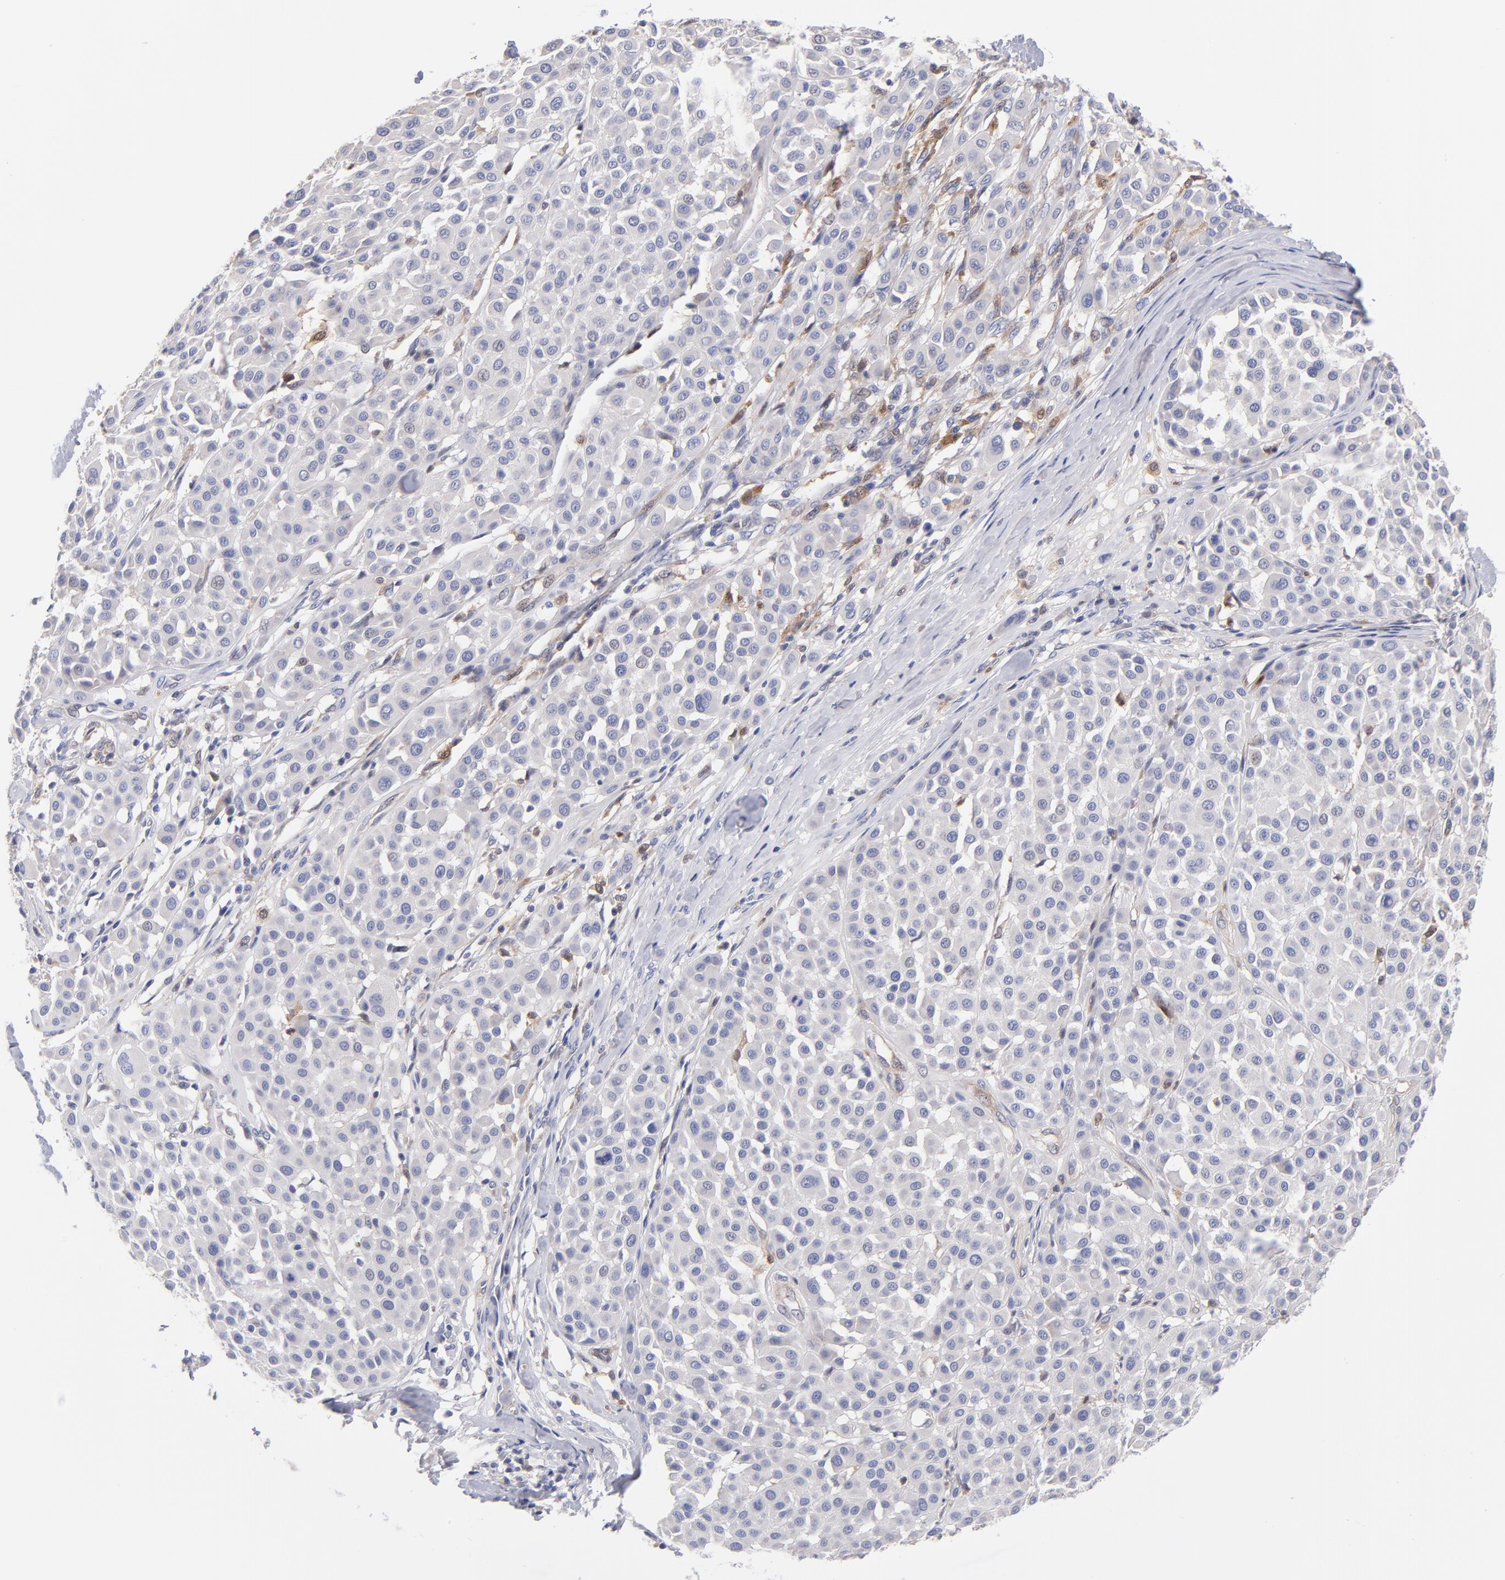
{"staining": {"intensity": "weak", "quantity": "<25%", "location": "cytoplasmic/membranous"}, "tissue": "melanoma", "cell_type": "Tumor cells", "image_type": "cancer", "snomed": [{"axis": "morphology", "description": "Malignant melanoma, Metastatic site"}, {"axis": "topography", "description": "Soft tissue"}], "caption": "Immunohistochemistry (IHC) micrograph of malignant melanoma (metastatic site) stained for a protein (brown), which exhibits no expression in tumor cells.", "gene": "BID", "patient": {"sex": "male", "age": 41}}